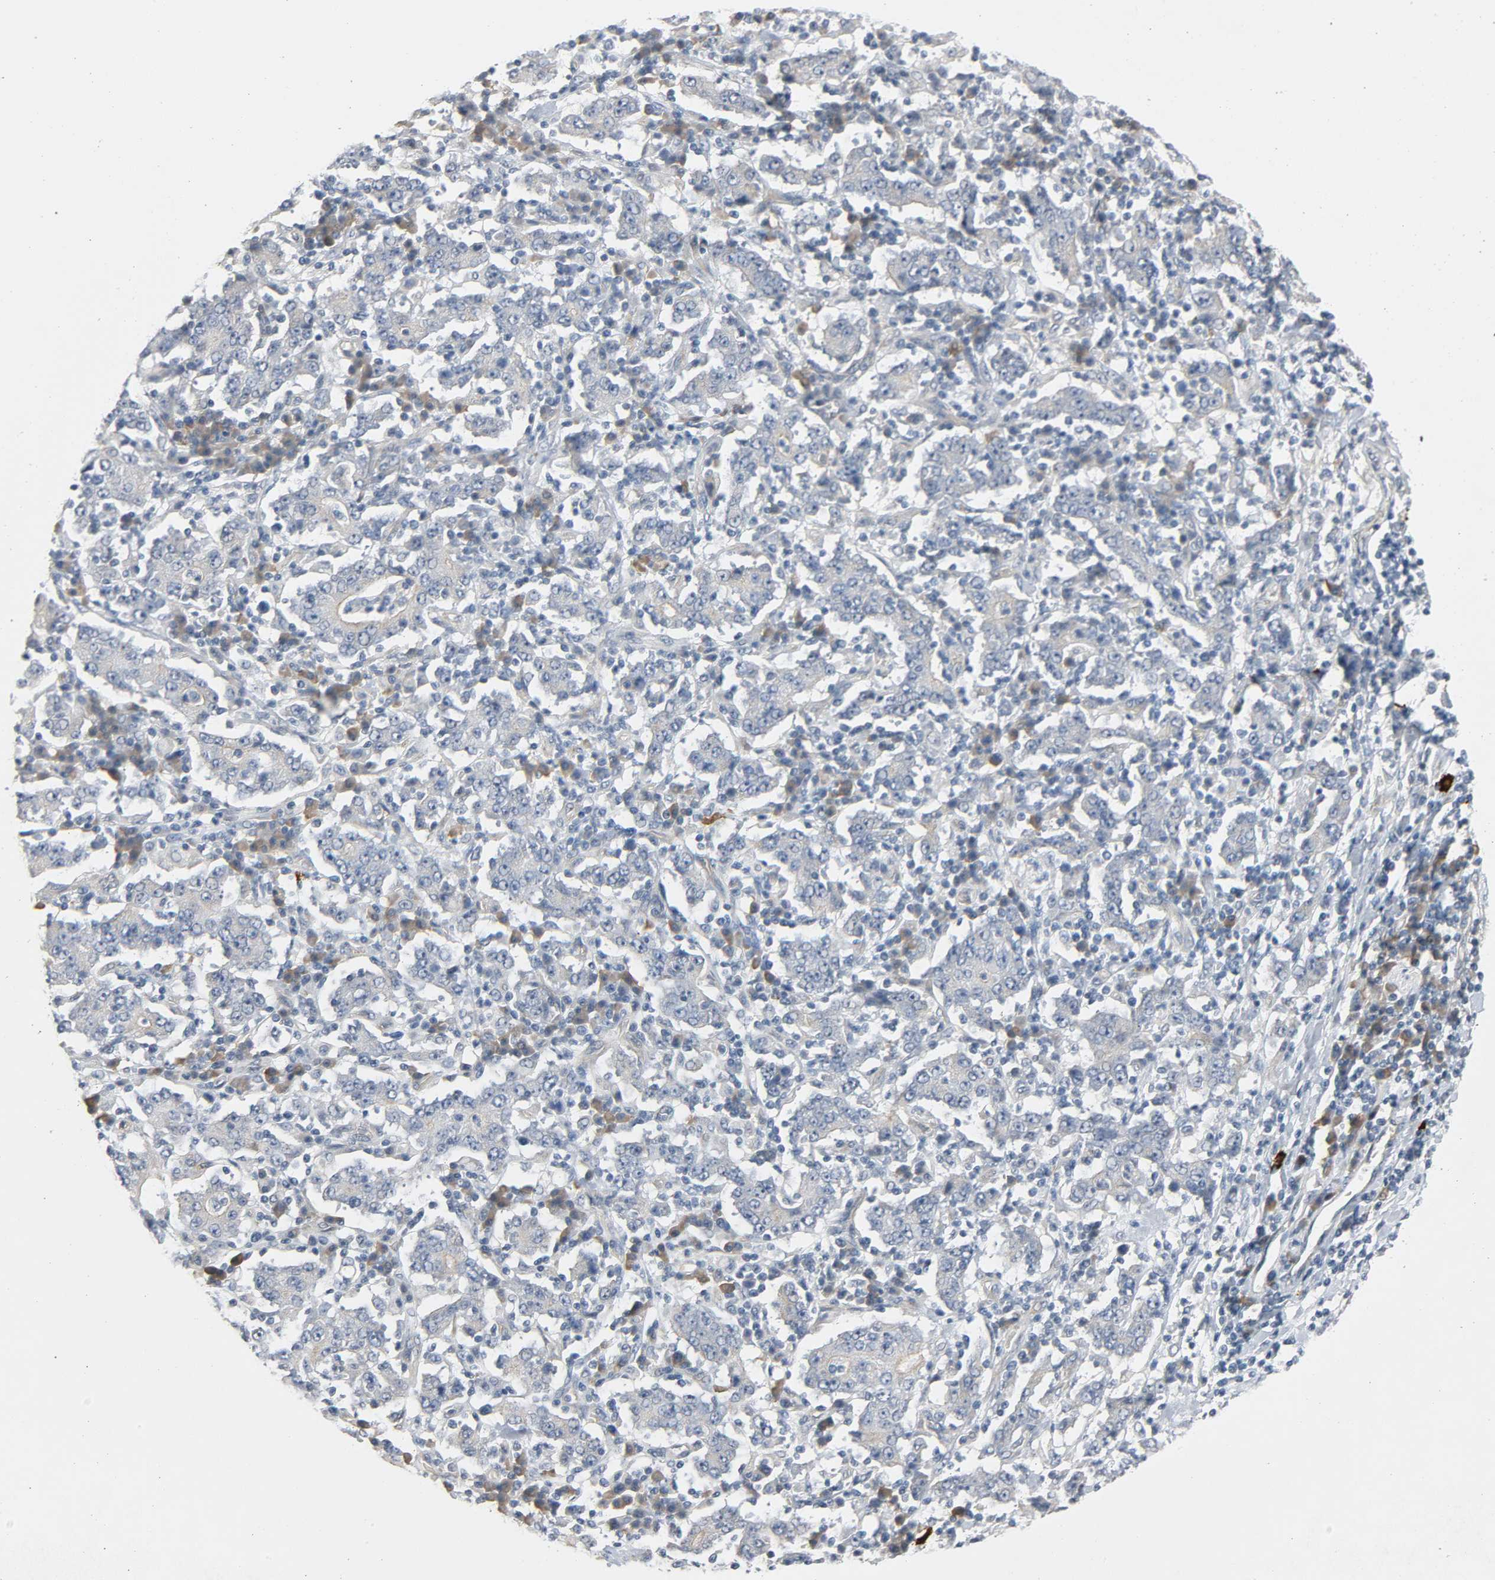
{"staining": {"intensity": "negative", "quantity": "none", "location": "none"}, "tissue": "stomach cancer", "cell_type": "Tumor cells", "image_type": "cancer", "snomed": [{"axis": "morphology", "description": "Normal tissue, NOS"}, {"axis": "morphology", "description": "Adenocarcinoma, NOS"}, {"axis": "topography", "description": "Stomach, upper"}, {"axis": "topography", "description": "Stomach"}], "caption": "Immunohistochemistry (IHC) of human stomach cancer (adenocarcinoma) exhibits no expression in tumor cells. (Brightfield microscopy of DAB (3,3'-diaminobenzidine) IHC at high magnification).", "gene": "LIMCH1", "patient": {"sex": "male", "age": 59}}